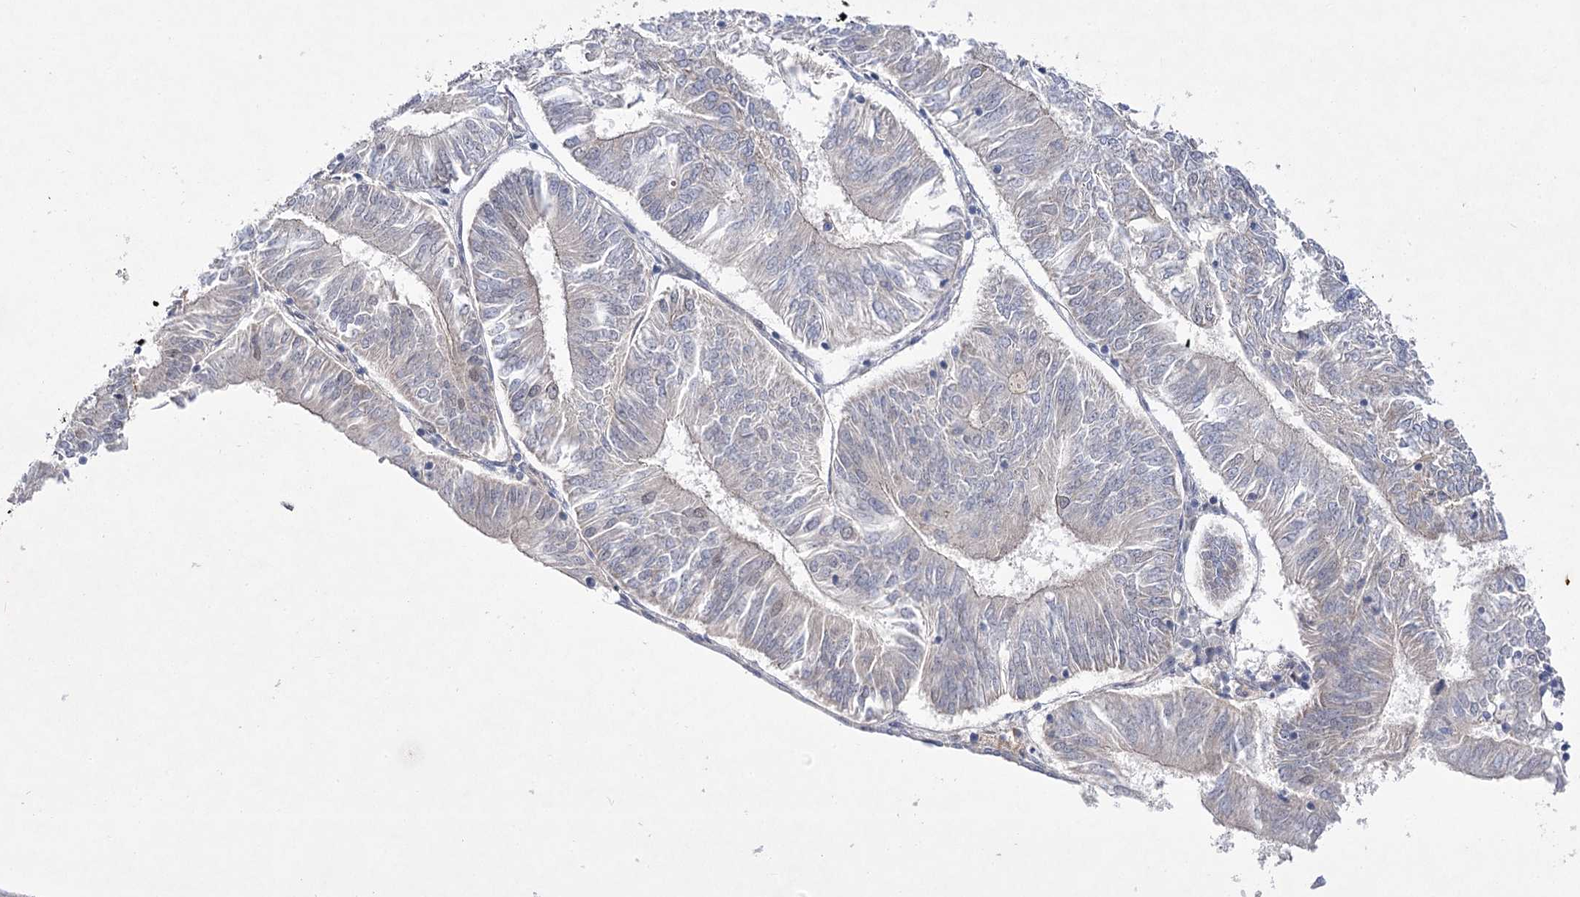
{"staining": {"intensity": "negative", "quantity": "none", "location": "none"}, "tissue": "endometrial cancer", "cell_type": "Tumor cells", "image_type": "cancer", "snomed": [{"axis": "morphology", "description": "Adenocarcinoma, NOS"}, {"axis": "topography", "description": "Endometrium"}], "caption": "DAB (3,3'-diaminobenzidine) immunohistochemical staining of human endometrial cancer shows no significant staining in tumor cells. (Immunohistochemistry, brightfield microscopy, high magnification).", "gene": "ARHGAP32", "patient": {"sex": "female", "age": 58}}